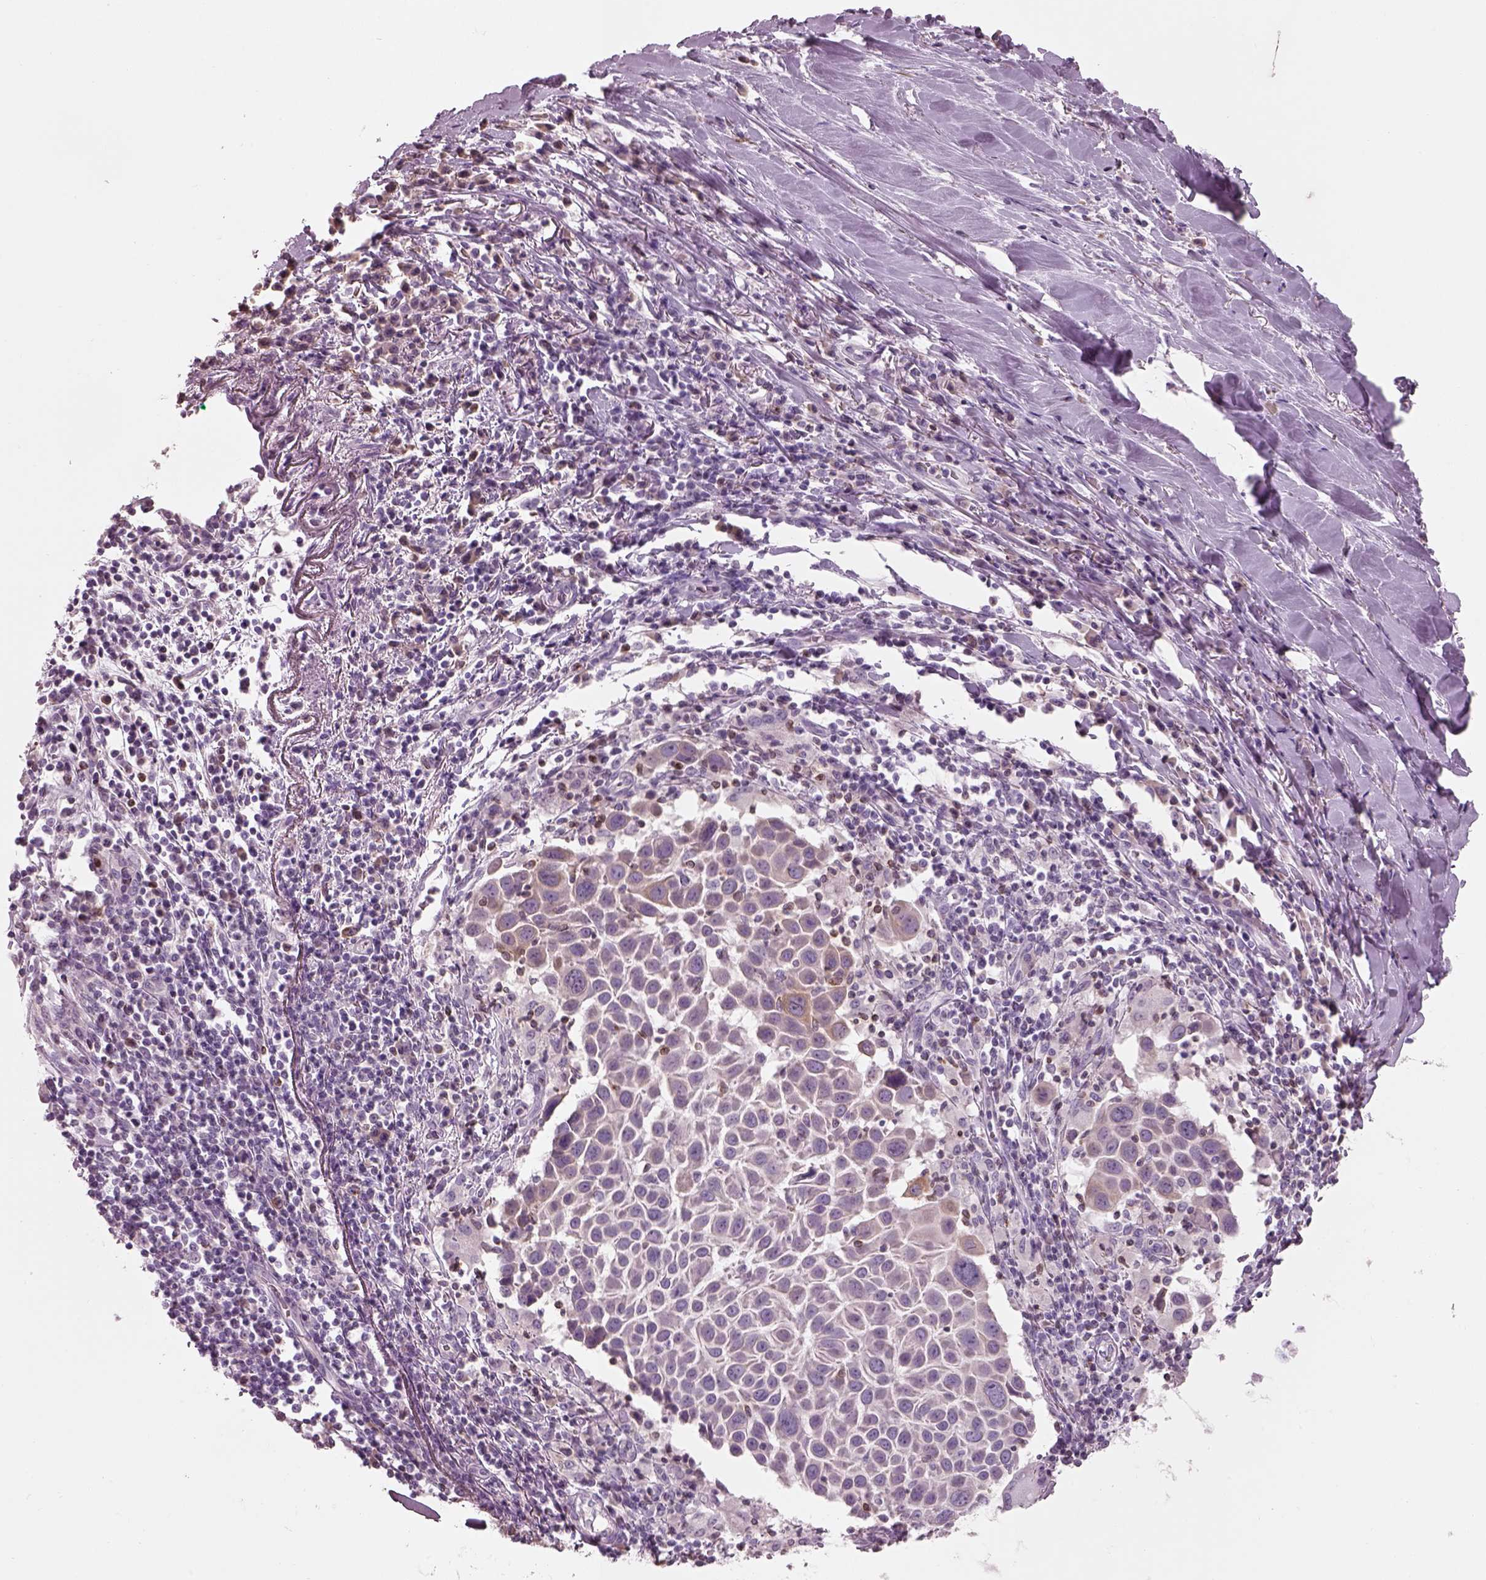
{"staining": {"intensity": "negative", "quantity": "none", "location": "none"}, "tissue": "lung cancer", "cell_type": "Tumor cells", "image_type": "cancer", "snomed": [{"axis": "morphology", "description": "Squamous cell carcinoma, NOS"}, {"axis": "topography", "description": "Lung"}], "caption": "The photomicrograph reveals no staining of tumor cells in lung cancer.", "gene": "SLC27A2", "patient": {"sex": "male", "age": 57}}